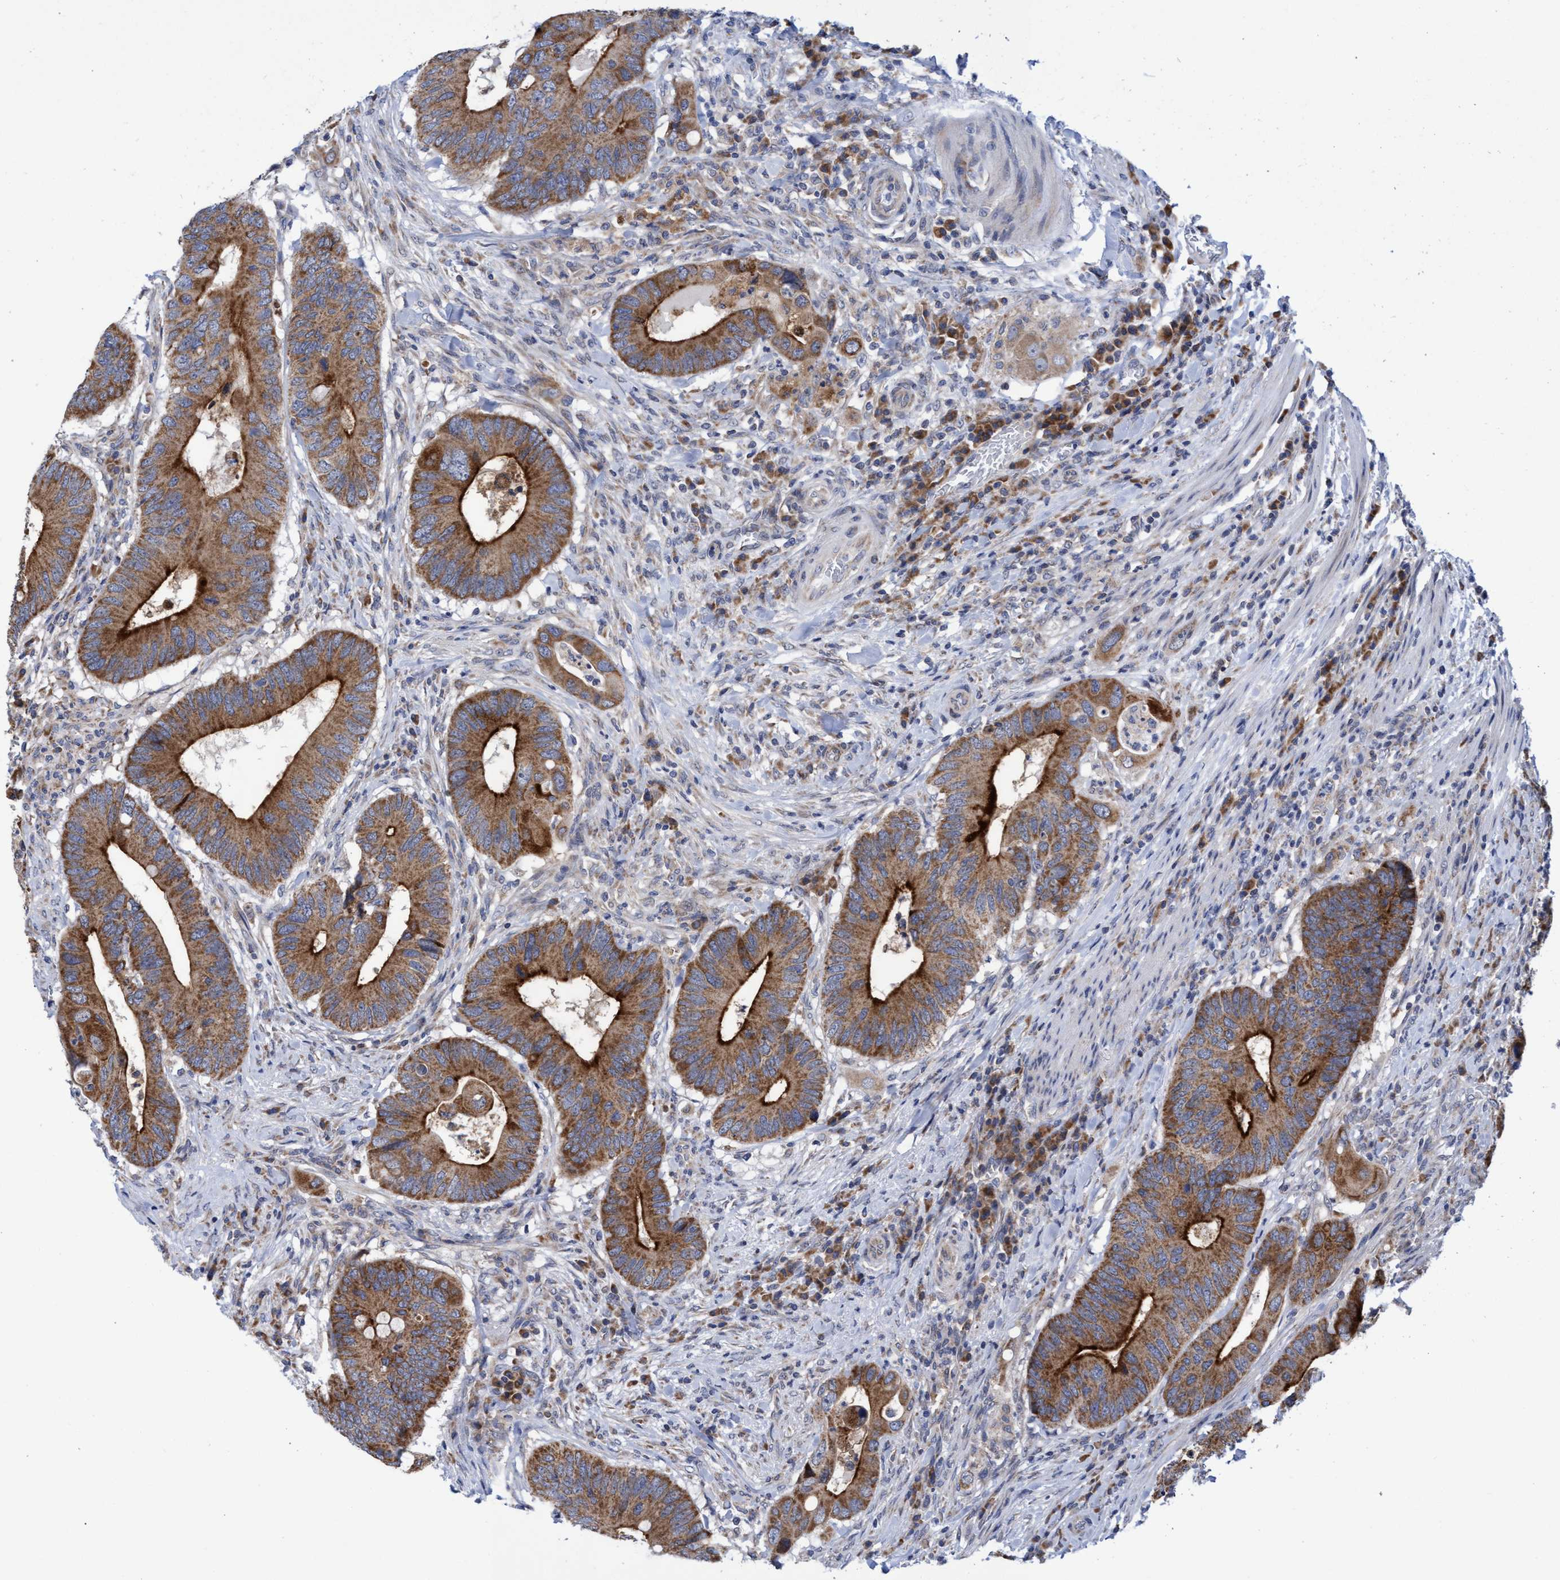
{"staining": {"intensity": "strong", "quantity": ">75%", "location": "cytoplasmic/membranous"}, "tissue": "colorectal cancer", "cell_type": "Tumor cells", "image_type": "cancer", "snomed": [{"axis": "morphology", "description": "Adenocarcinoma, NOS"}, {"axis": "topography", "description": "Colon"}], "caption": "High-power microscopy captured an immunohistochemistry (IHC) photomicrograph of colorectal adenocarcinoma, revealing strong cytoplasmic/membranous positivity in approximately >75% of tumor cells.", "gene": "NAT16", "patient": {"sex": "male", "age": 71}}